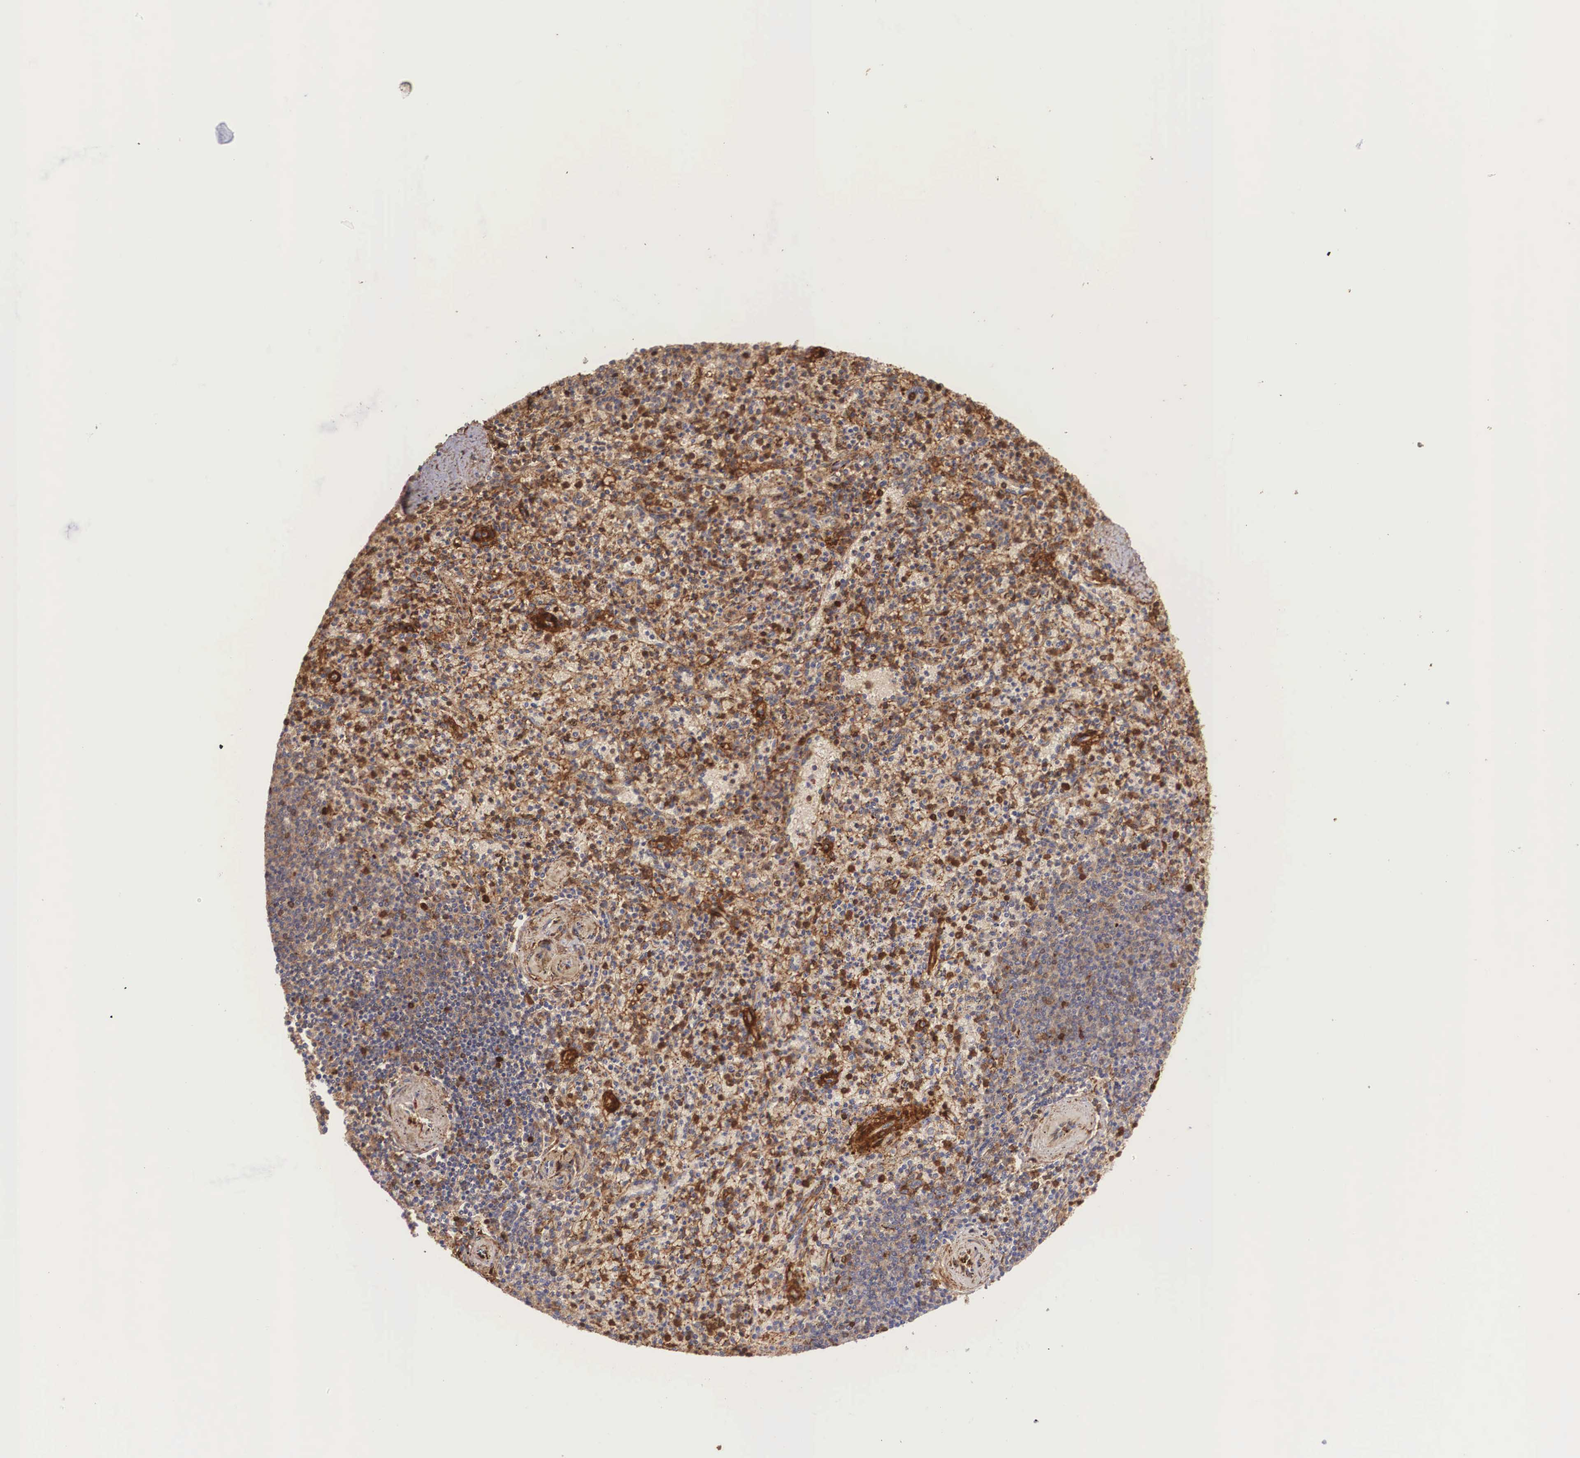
{"staining": {"intensity": "strong", "quantity": "<25%", "location": "cytoplasmic/membranous"}, "tissue": "spleen", "cell_type": "Cells in red pulp", "image_type": "normal", "snomed": [{"axis": "morphology", "description": "Normal tissue, NOS"}, {"axis": "topography", "description": "Spleen"}], "caption": "Benign spleen was stained to show a protein in brown. There is medium levels of strong cytoplasmic/membranous staining in about <25% of cells in red pulp. The protein is stained brown, and the nuclei are stained in blue (DAB (3,3'-diaminobenzidine) IHC with brightfield microscopy, high magnification).", "gene": "LGALS1", "patient": {"sex": "male", "age": 72}}